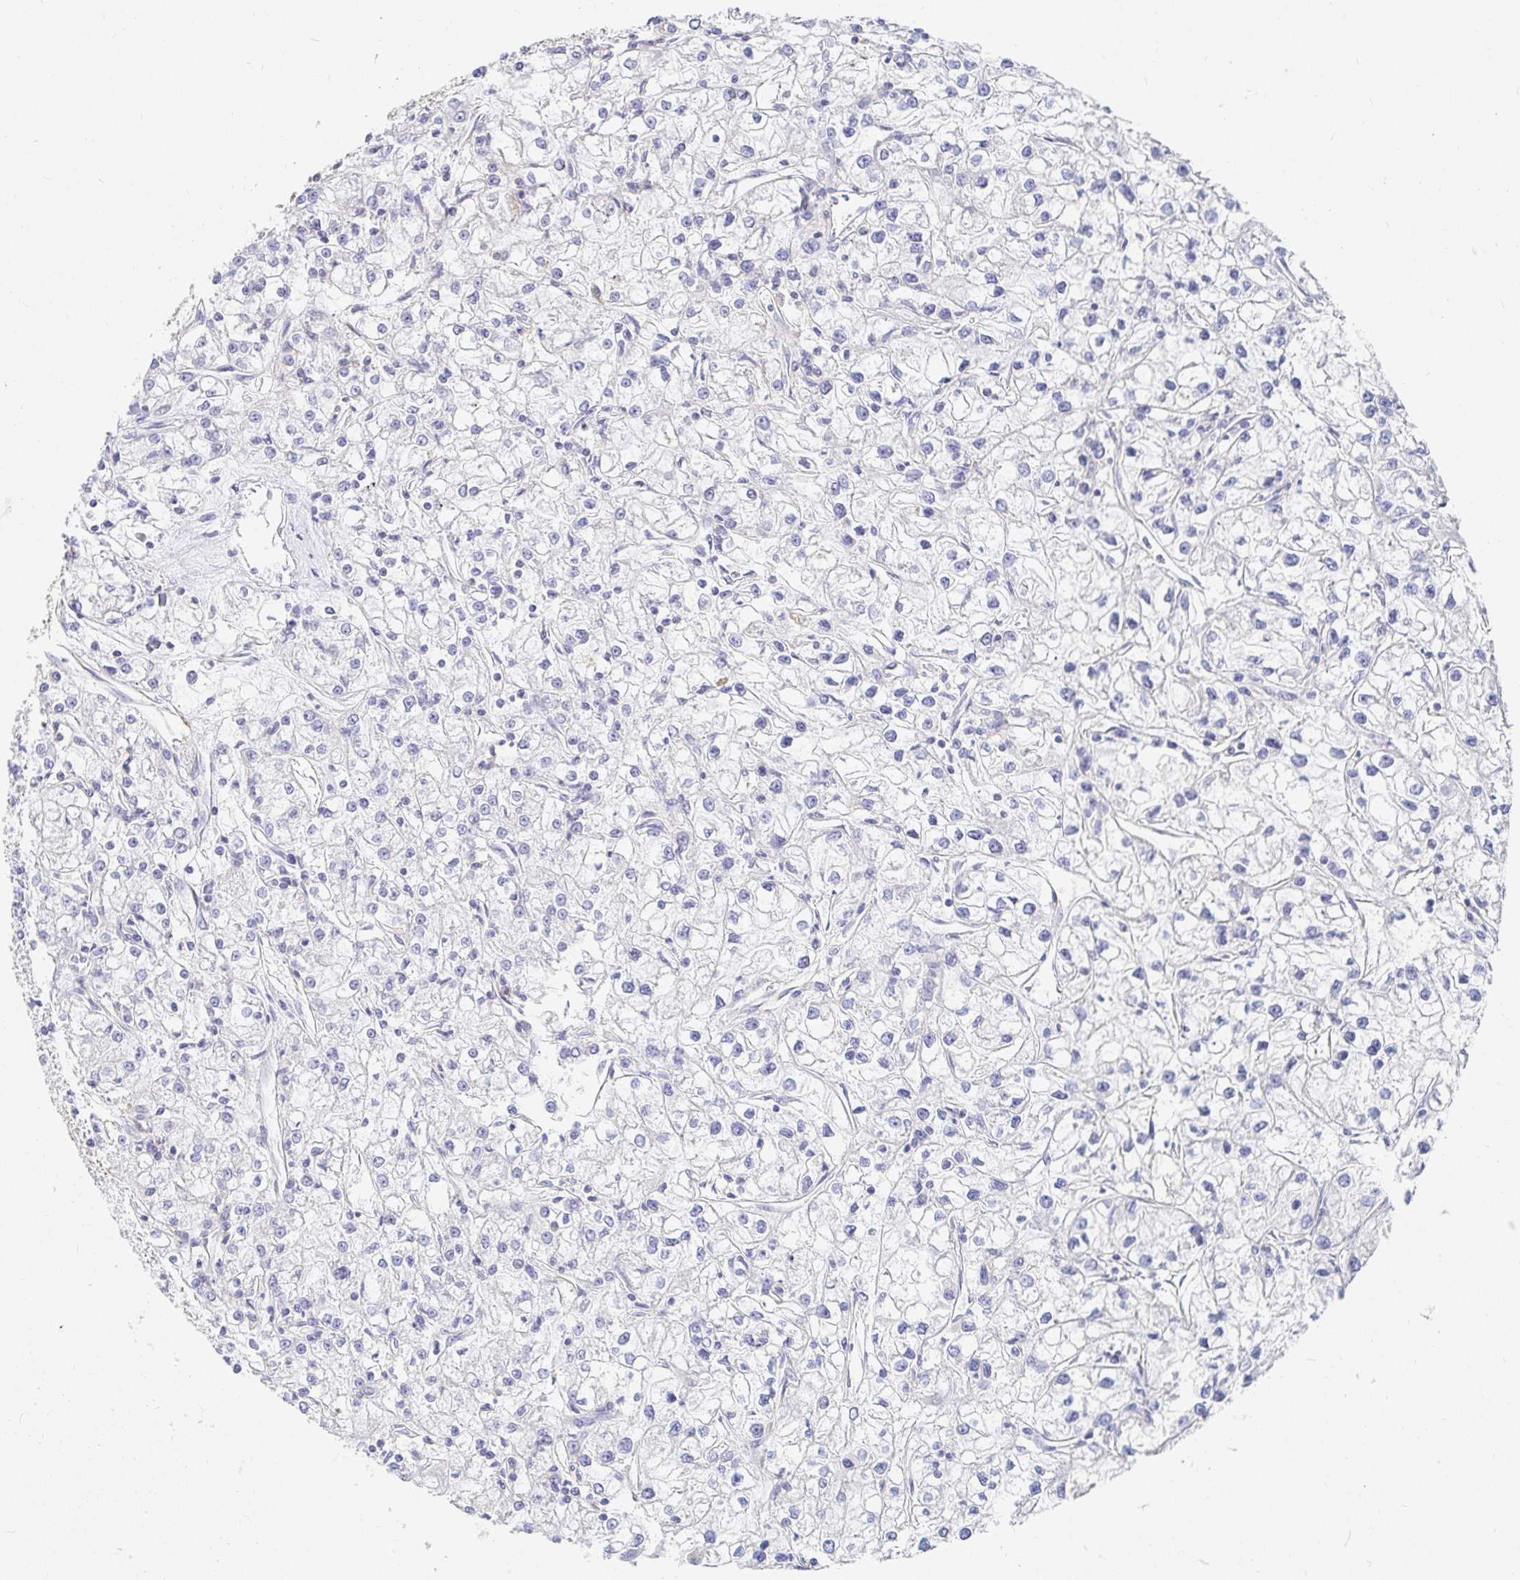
{"staining": {"intensity": "negative", "quantity": "none", "location": "none"}, "tissue": "renal cancer", "cell_type": "Tumor cells", "image_type": "cancer", "snomed": [{"axis": "morphology", "description": "Adenocarcinoma, NOS"}, {"axis": "topography", "description": "Kidney"}], "caption": "Protein analysis of adenocarcinoma (renal) displays no significant expression in tumor cells.", "gene": "TSPAN19", "patient": {"sex": "female", "age": 59}}